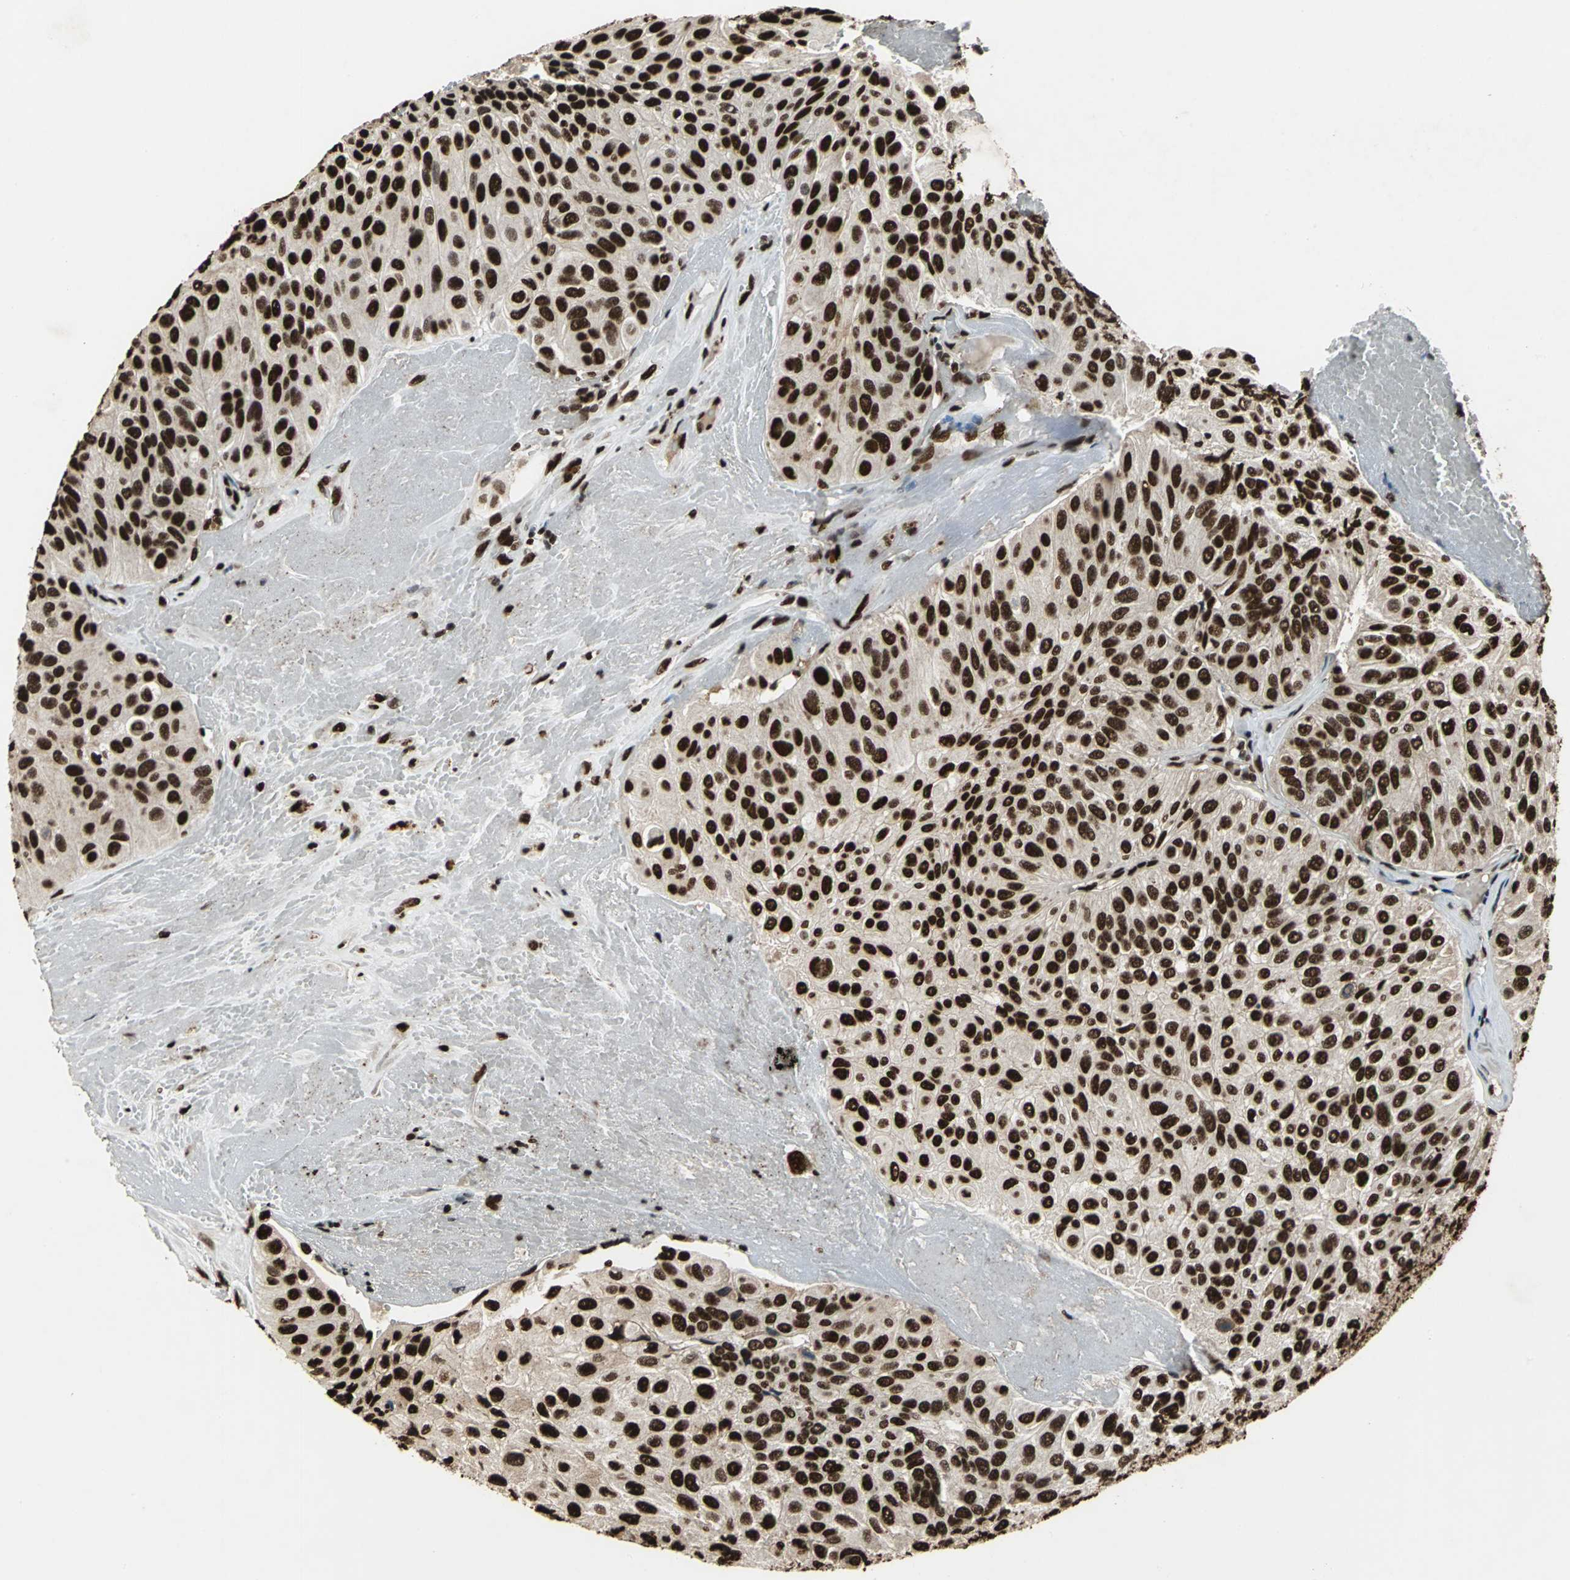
{"staining": {"intensity": "strong", "quantity": ">75%", "location": "nuclear"}, "tissue": "urothelial cancer", "cell_type": "Tumor cells", "image_type": "cancer", "snomed": [{"axis": "morphology", "description": "Urothelial carcinoma, High grade"}, {"axis": "topography", "description": "Urinary bladder"}], "caption": "An immunohistochemistry (IHC) image of tumor tissue is shown. Protein staining in brown shows strong nuclear positivity in urothelial cancer within tumor cells.", "gene": "ANP32A", "patient": {"sex": "male", "age": 66}}